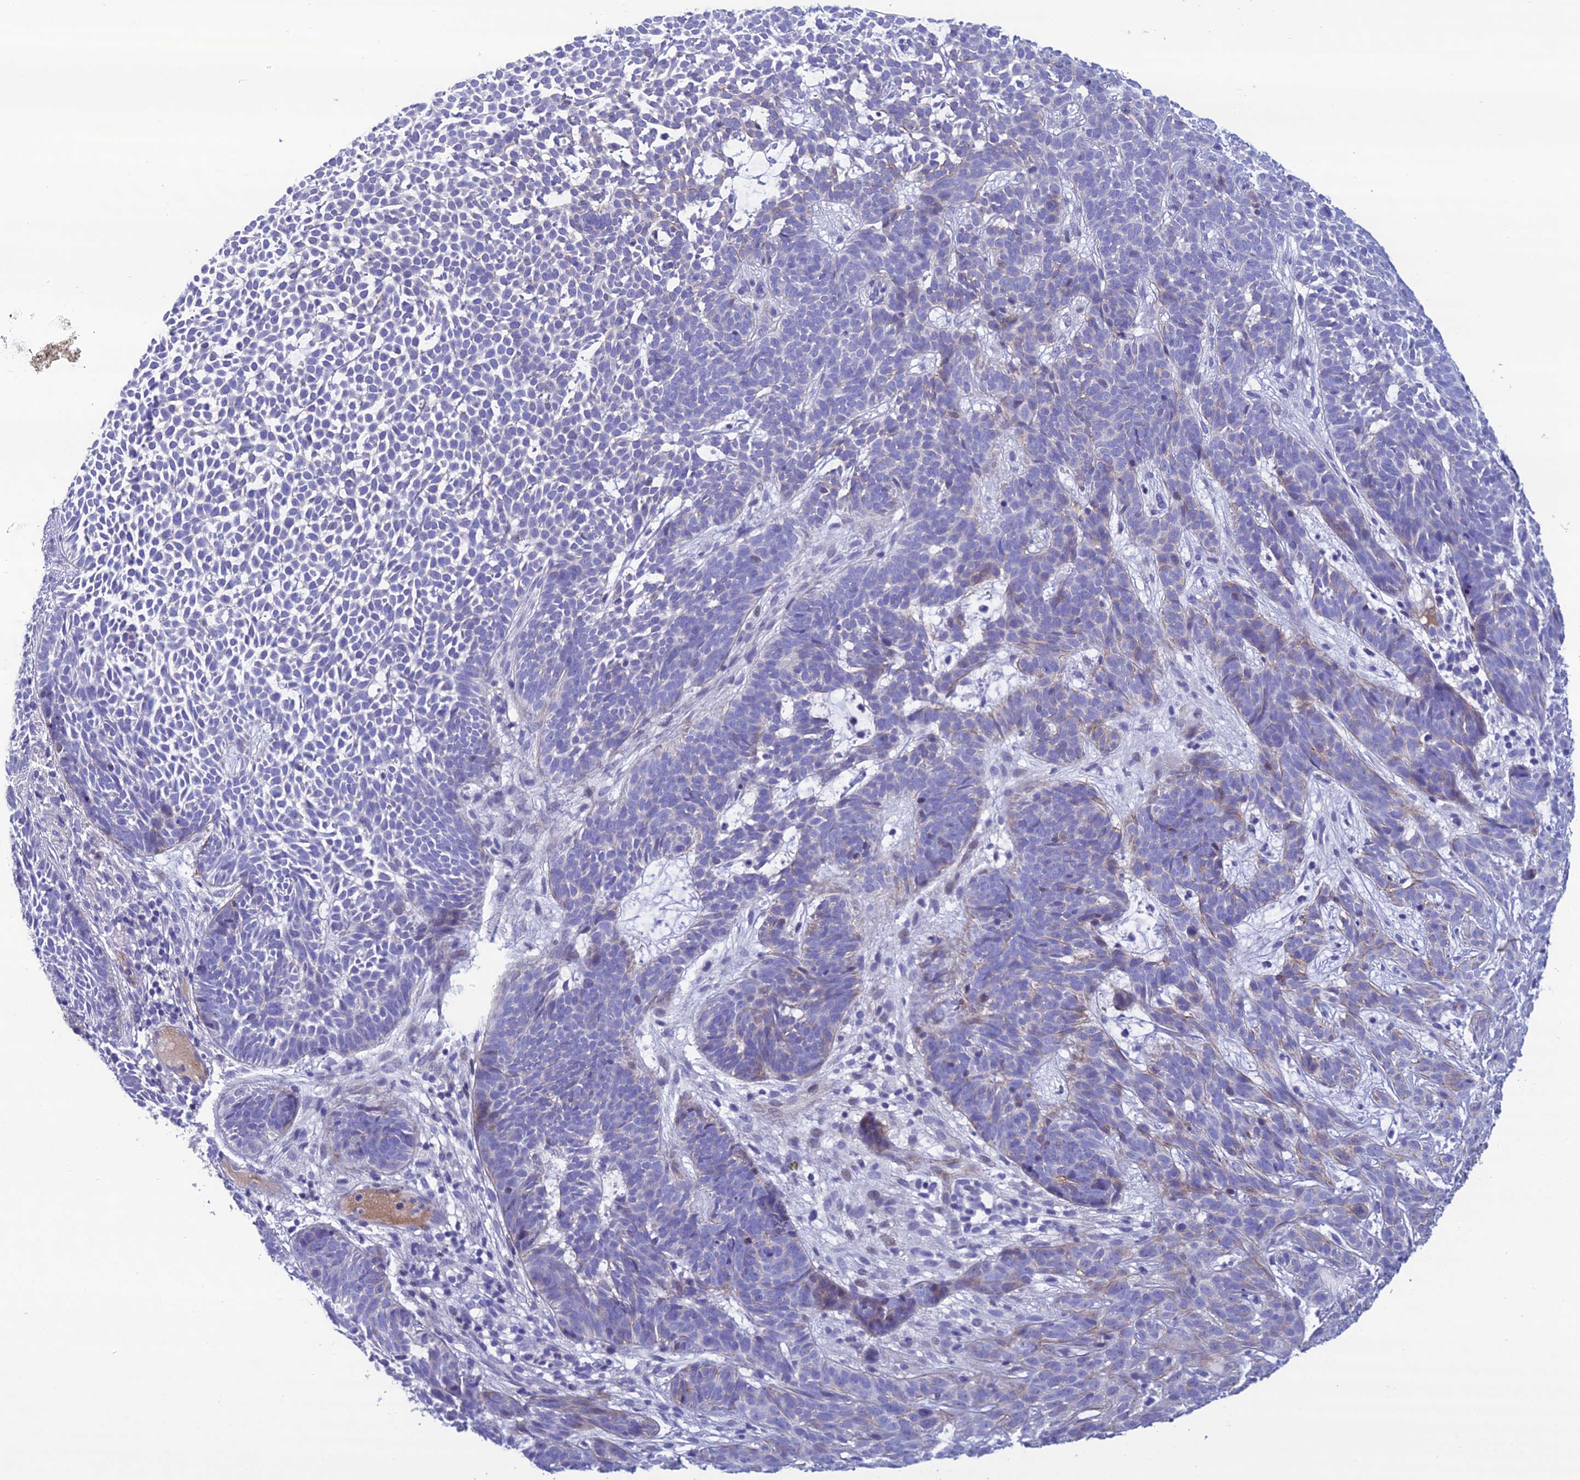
{"staining": {"intensity": "negative", "quantity": "none", "location": "none"}, "tissue": "skin cancer", "cell_type": "Tumor cells", "image_type": "cancer", "snomed": [{"axis": "morphology", "description": "Basal cell carcinoma"}, {"axis": "topography", "description": "Skin"}], "caption": "Skin cancer stained for a protein using immunohistochemistry (IHC) displays no positivity tumor cells.", "gene": "OR56B1", "patient": {"sex": "female", "age": 78}}